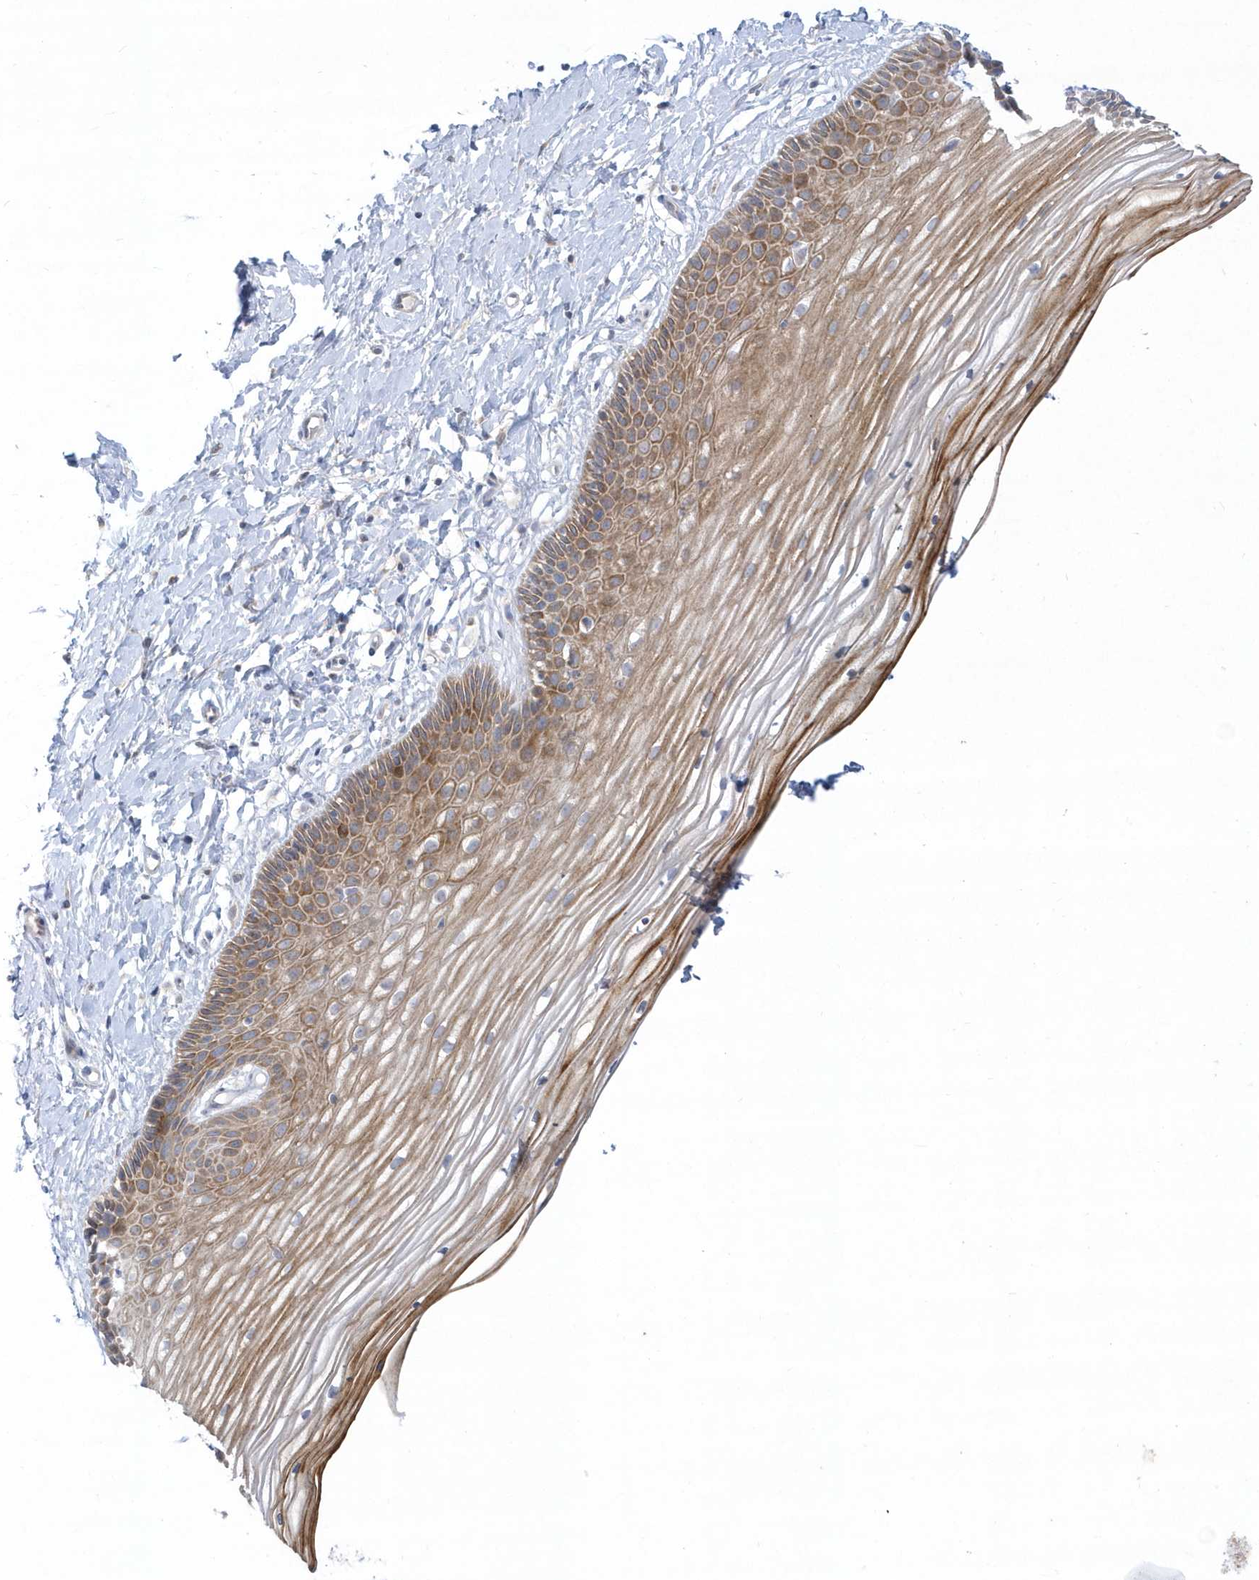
{"staining": {"intensity": "moderate", "quantity": ">75%", "location": "cytoplasmic/membranous"}, "tissue": "vagina", "cell_type": "Squamous epithelial cells", "image_type": "normal", "snomed": [{"axis": "morphology", "description": "Normal tissue, NOS"}, {"axis": "topography", "description": "Vagina"}, {"axis": "topography", "description": "Cervix"}], "caption": "The immunohistochemical stain shows moderate cytoplasmic/membranous staining in squamous epithelial cells of normal vagina.", "gene": "LARS1", "patient": {"sex": "female", "age": 40}}